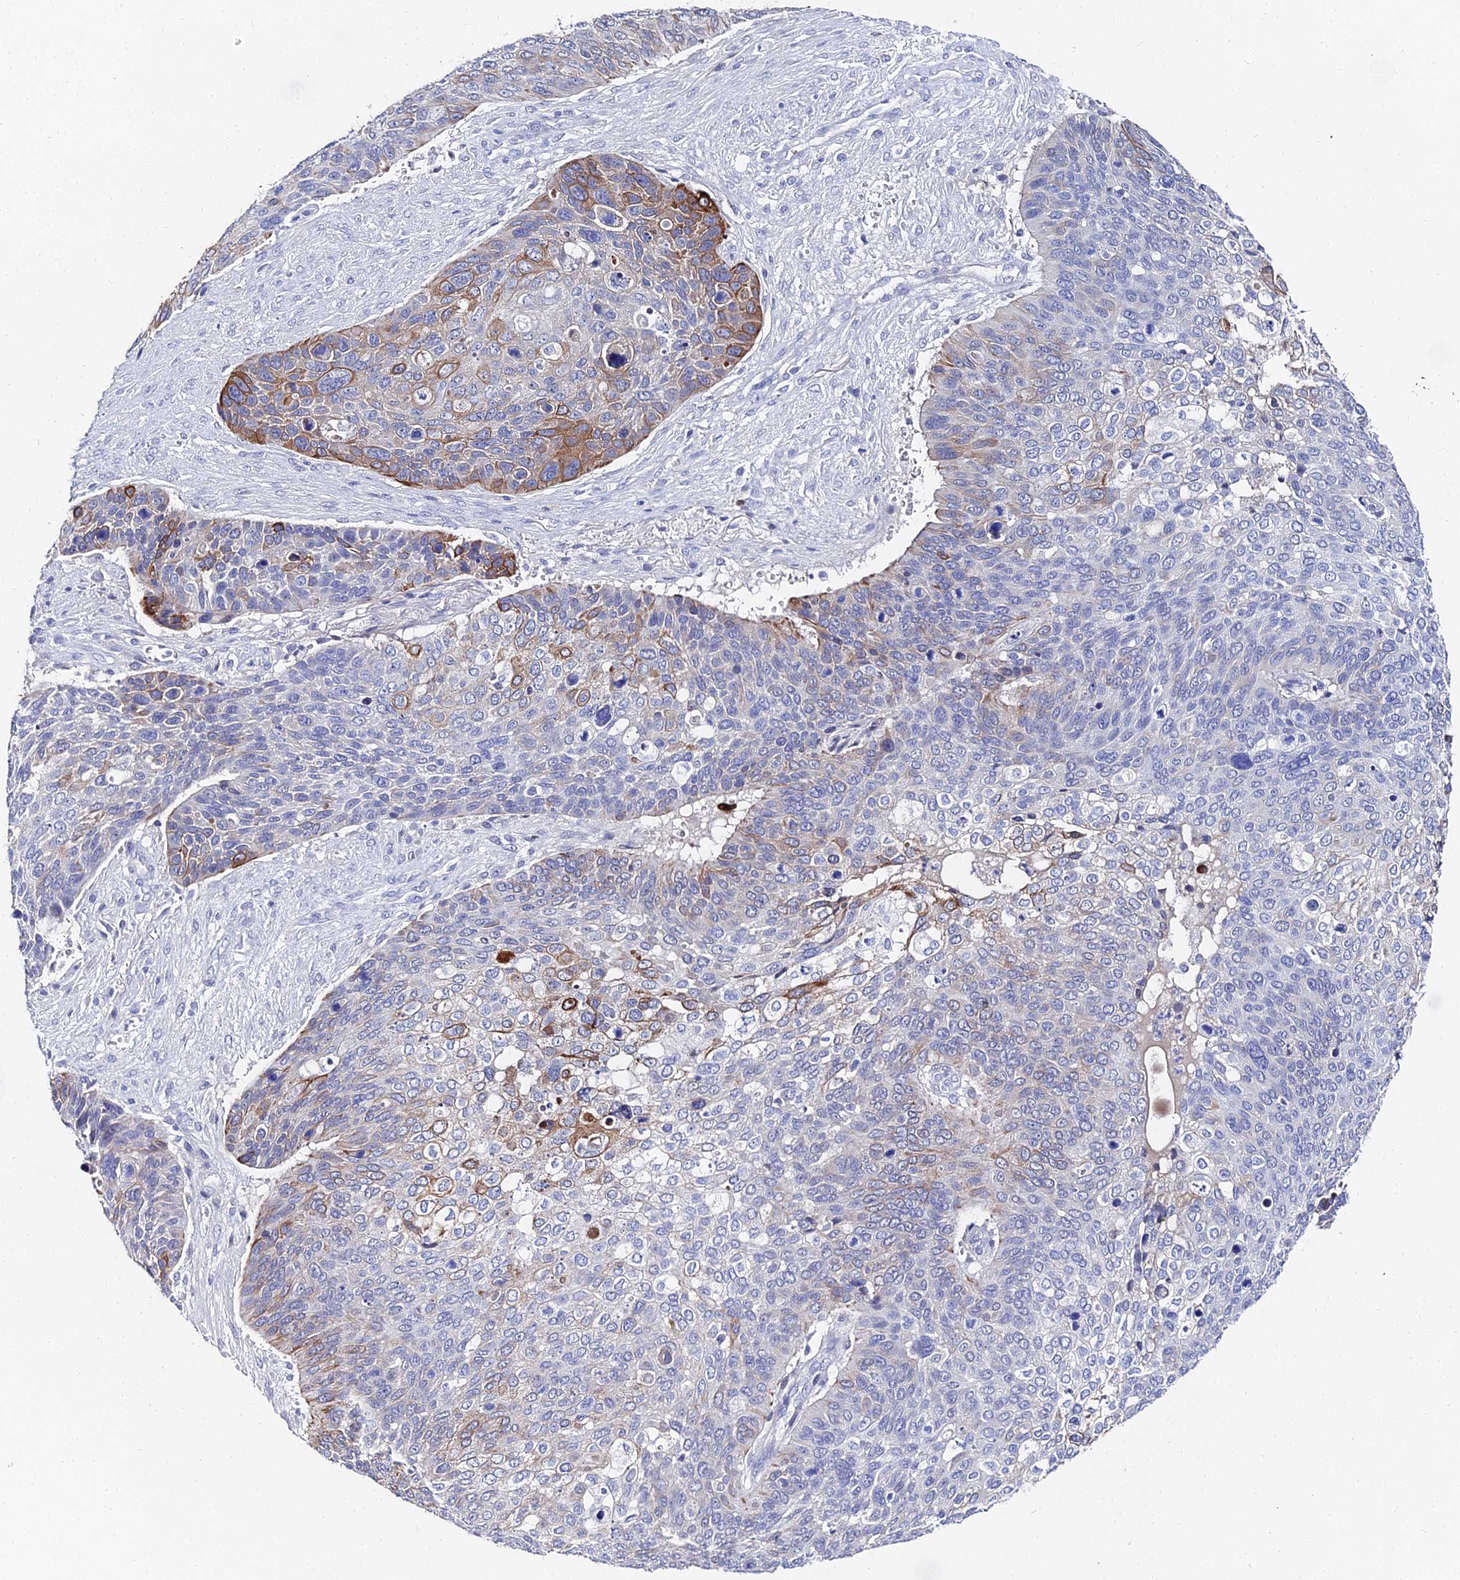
{"staining": {"intensity": "strong", "quantity": "<25%", "location": "cytoplasmic/membranous"}, "tissue": "skin cancer", "cell_type": "Tumor cells", "image_type": "cancer", "snomed": [{"axis": "morphology", "description": "Basal cell carcinoma"}, {"axis": "topography", "description": "Skin"}], "caption": "Strong cytoplasmic/membranous positivity is present in about <25% of tumor cells in basal cell carcinoma (skin).", "gene": "KRT17", "patient": {"sex": "female", "age": 74}}